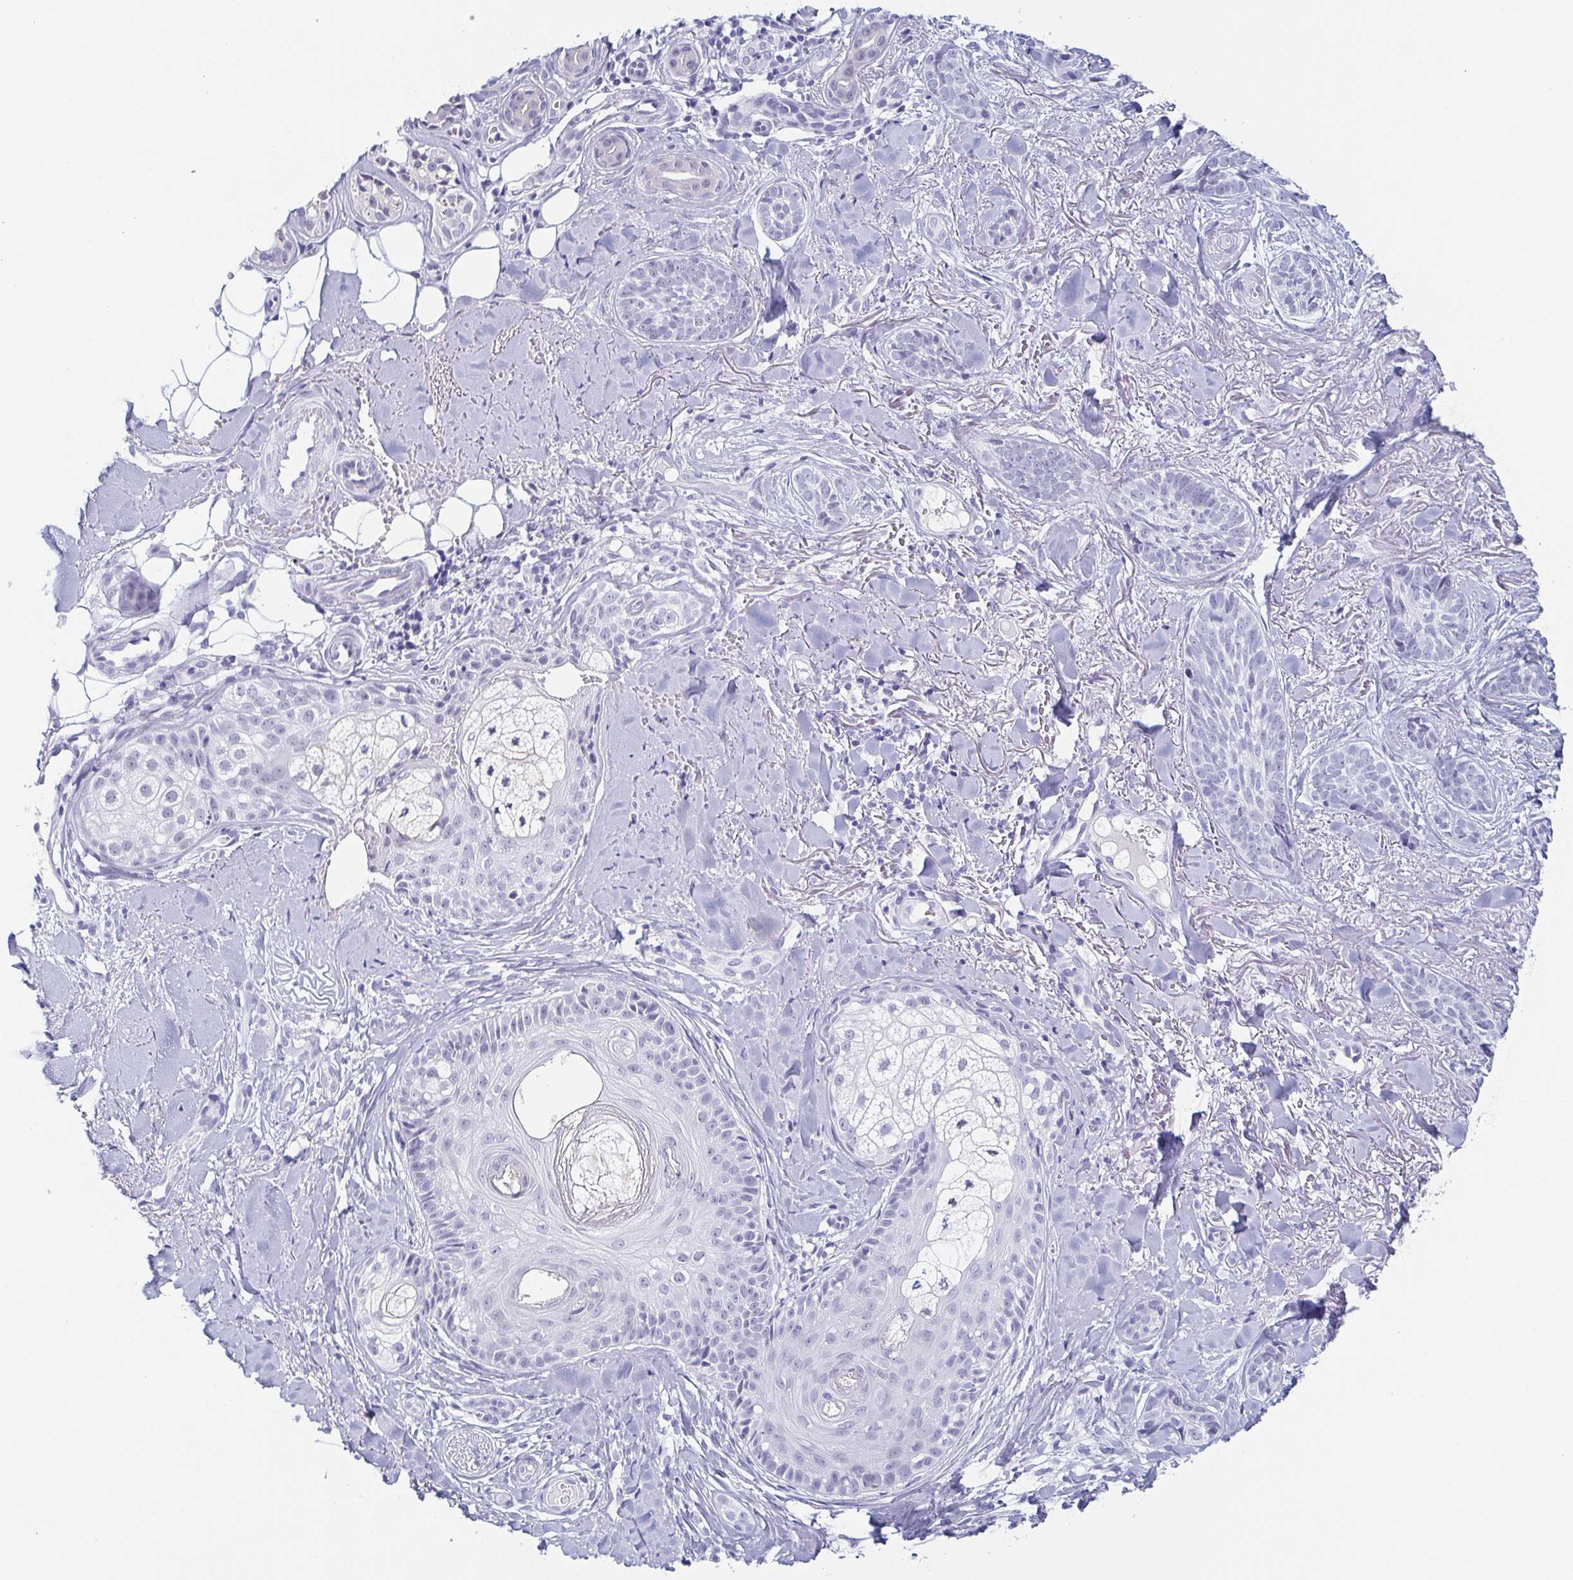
{"staining": {"intensity": "negative", "quantity": "none", "location": "none"}, "tissue": "skin cancer", "cell_type": "Tumor cells", "image_type": "cancer", "snomed": [{"axis": "morphology", "description": "Basal cell carcinoma"}, {"axis": "morphology", "description": "BCC, high aggressive"}, {"axis": "topography", "description": "Skin"}], "caption": "Human bcc,  high aggressive (skin) stained for a protein using immunohistochemistry demonstrates no staining in tumor cells.", "gene": "REG4", "patient": {"sex": "female", "age": 79}}